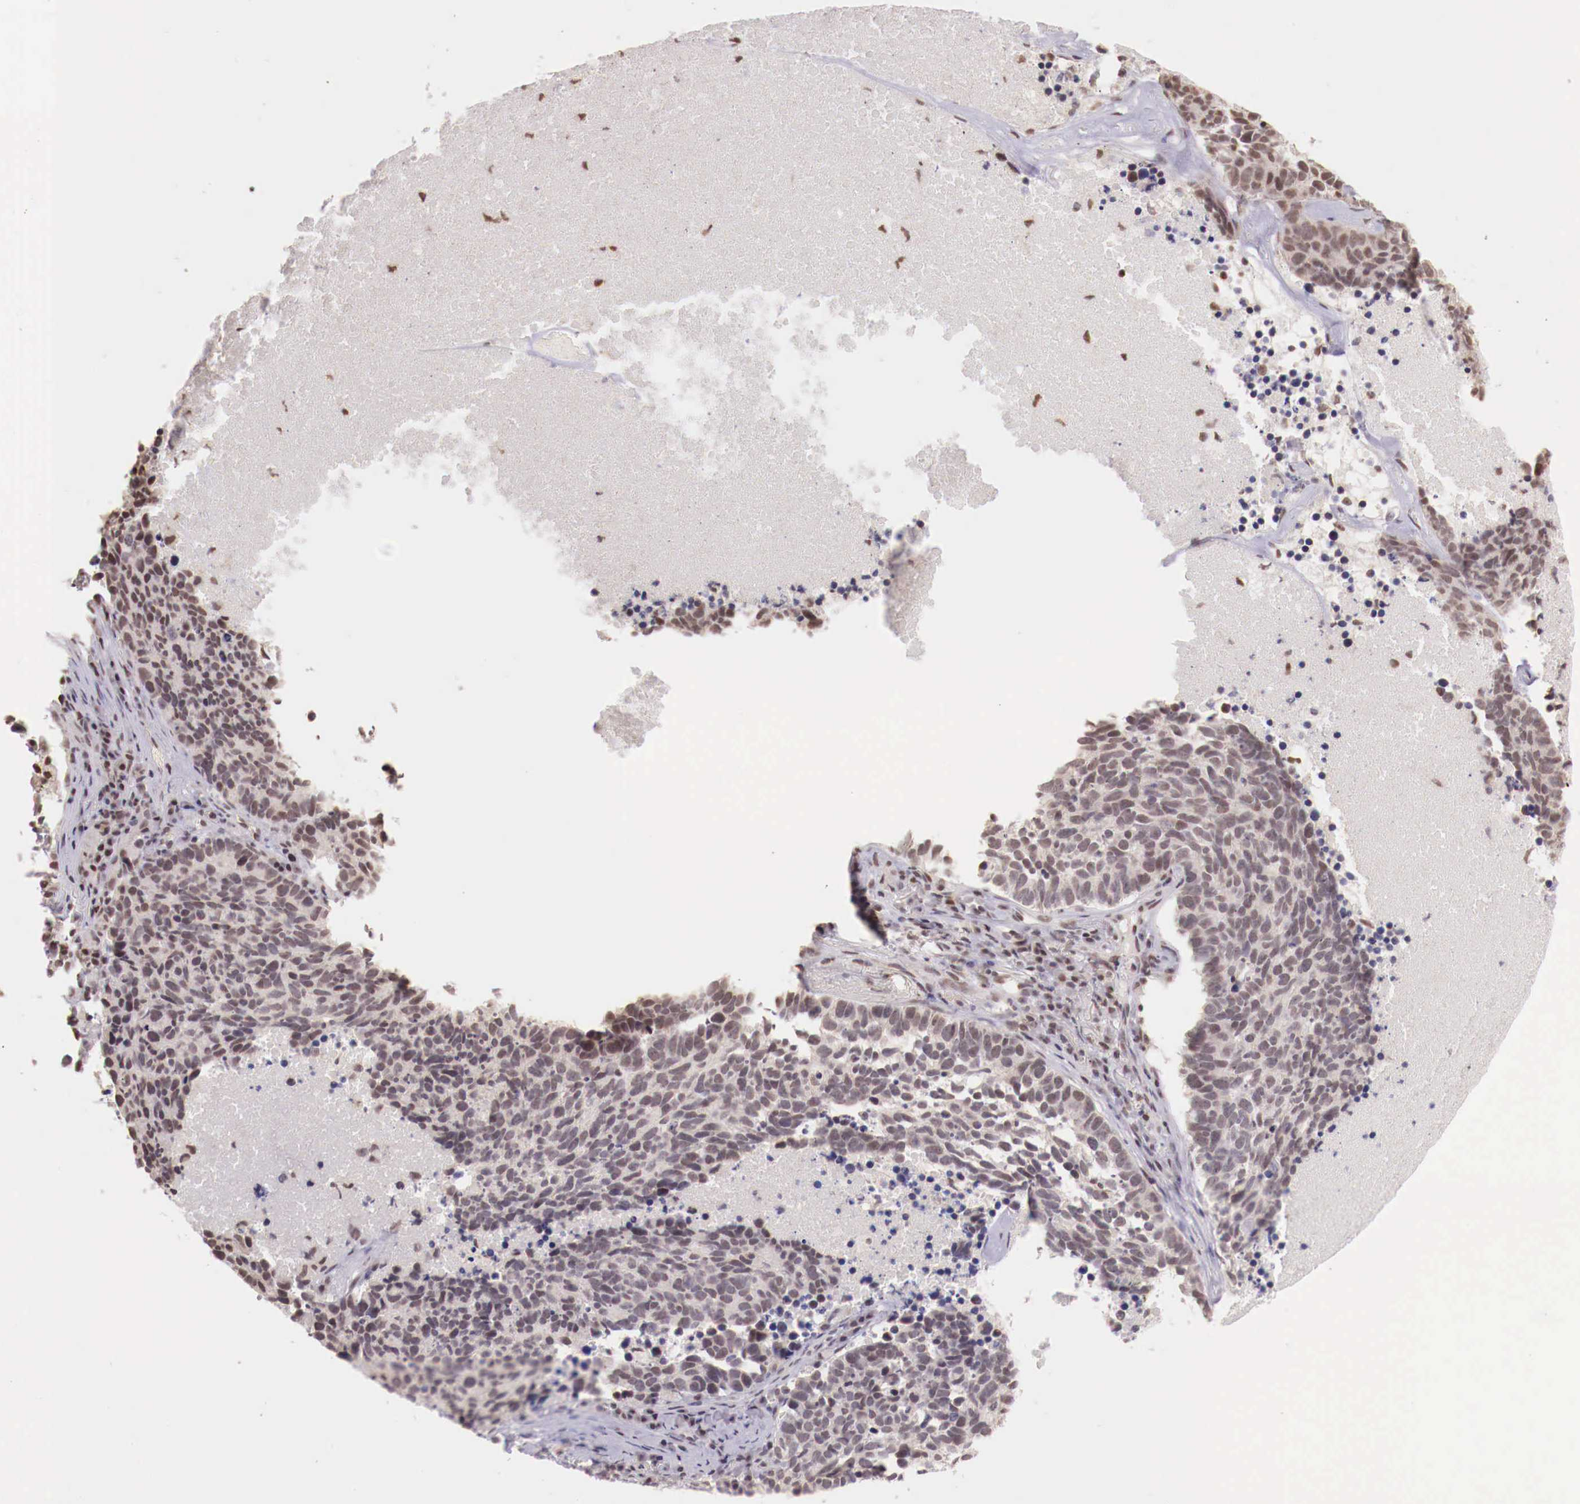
{"staining": {"intensity": "weak", "quantity": "25%-75%", "location": "nuclear"}, "tissue": "lung cancer", "cell_type": "Tumor cells", "image_type": "cancer", "snomed": [{"axis": "morphology", "description": "Neoplasm, malignant, NOS"}, {"axis": "topography", "description": "Lung"}], "caption": "Lung cancer (malignant neoplasm) stained with a brown dye shows weak nuclear positive positivity in approximately 25%-75% of tumor cells.", "gene": "SP1", "patient": {"sex": "female", "age": 75}}